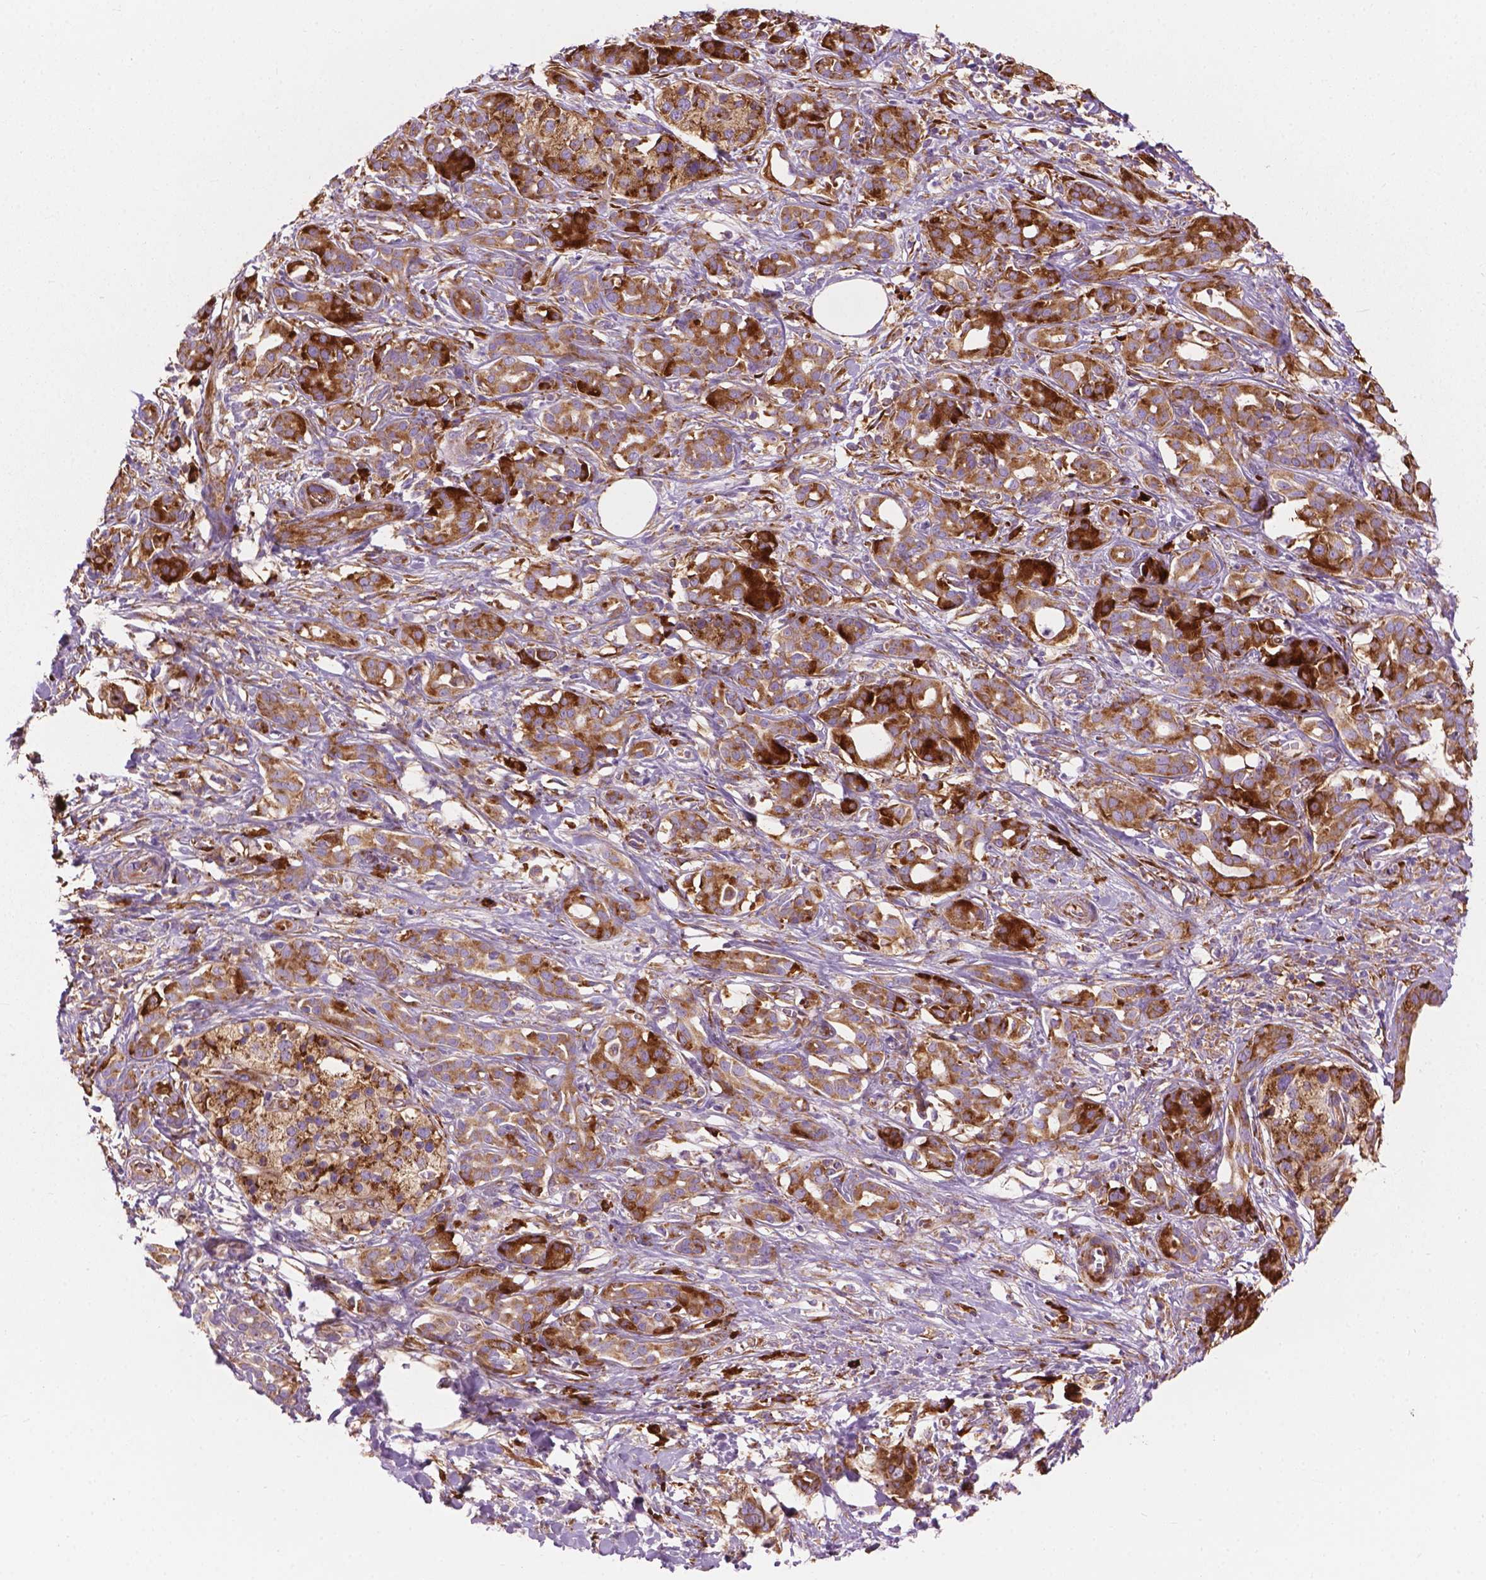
{"staining": {"intensity": "moderate", "quantity": ">75%", "location": "cytoplasmic/membranous"}, "tissue": "pancreatic cancer", "cell_type": "Tumor cells", "image_type": "cancer", "snomed": [{"axis": "morphology", "description": "Adenocarcinoma, NOS"}, {"axis": "topography", "description": "Pancreas"}], "caption": "Adenocarcinoma (pancreatic) was stained to show a protein in brown. There is medium levels of moderate cytoplasmic/membranous staining in about >75% of tumor cells.", "gene": "RPL37A", "patient": {"sex": "male", "age": 61}}